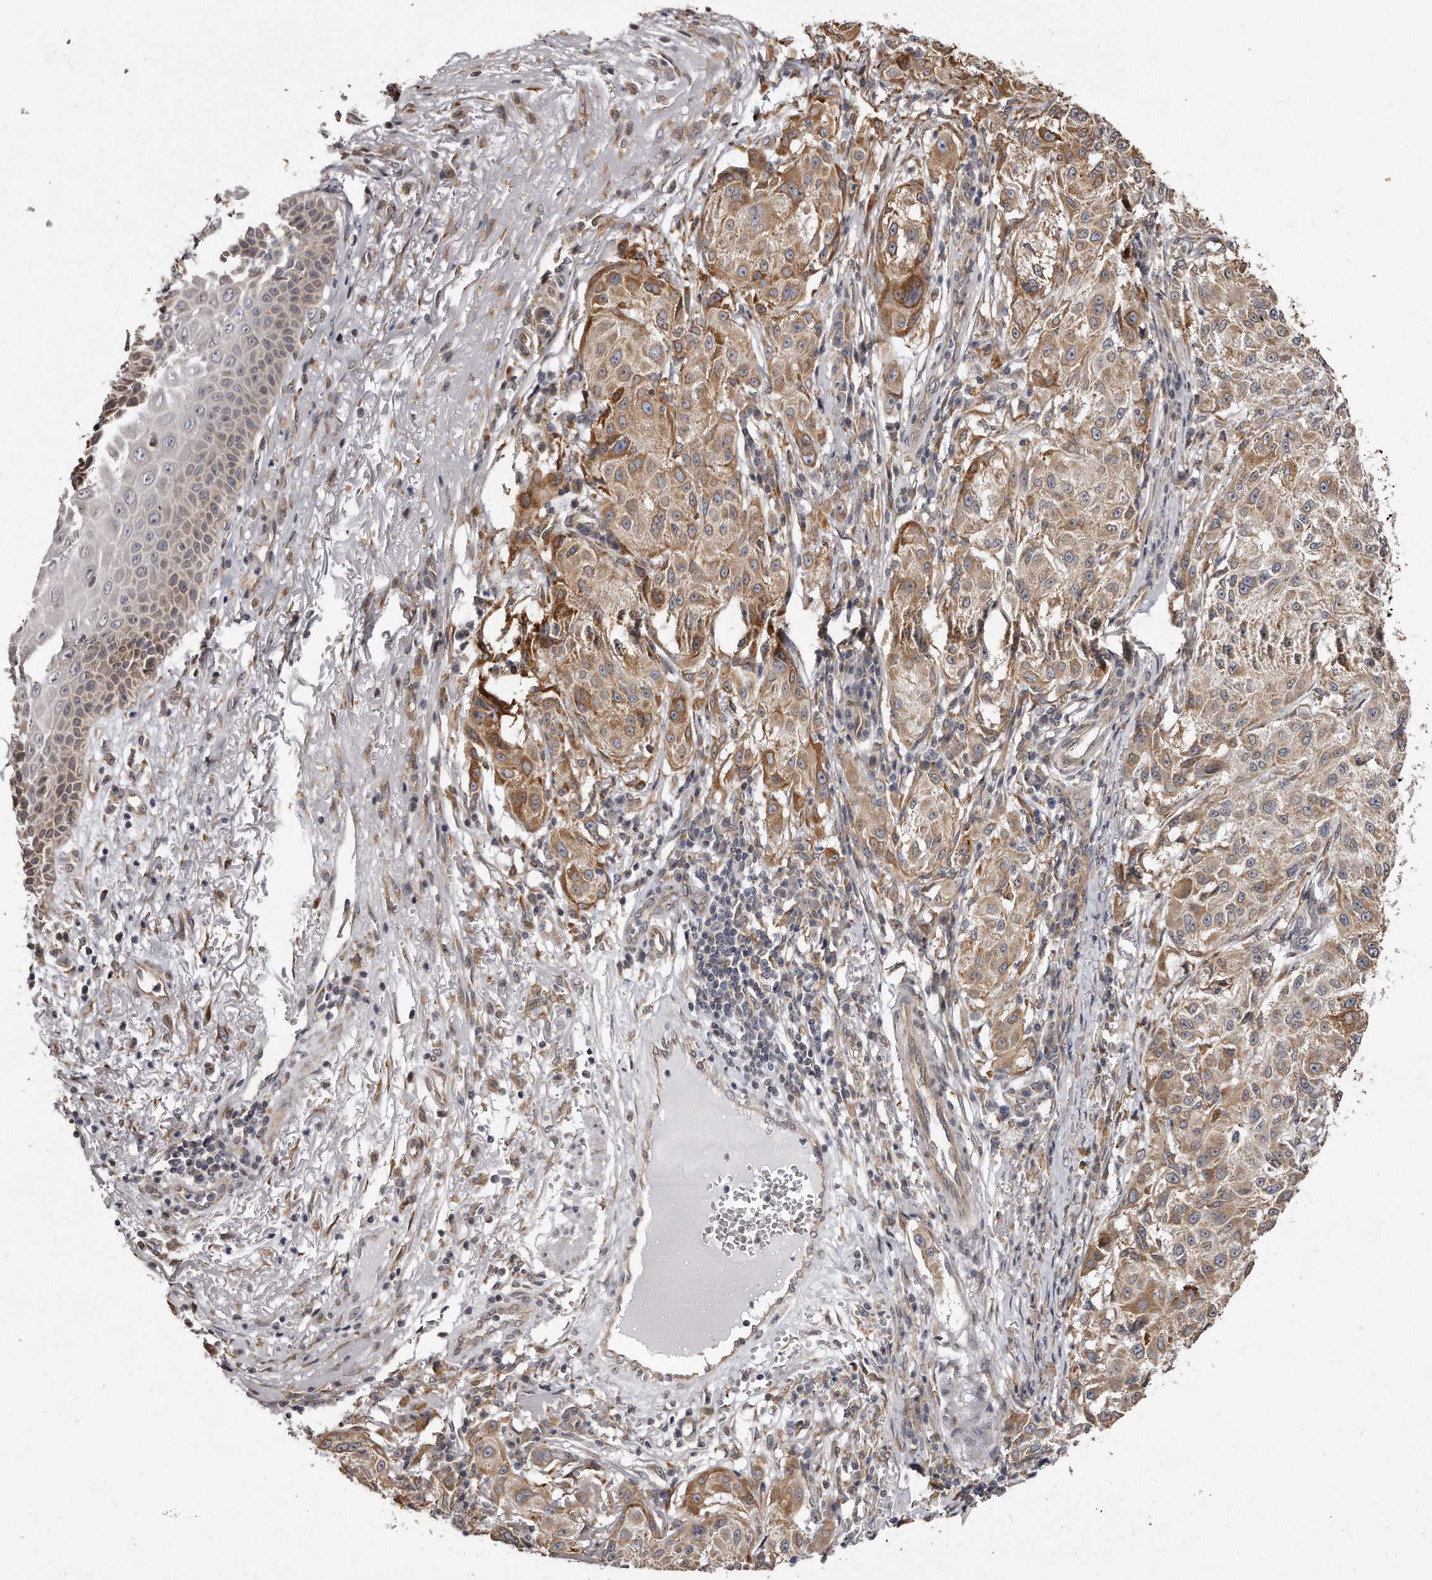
{"staining": {"intensity": "moderate", "quantity": ">75%", "location": "cytoplasmic/membranous"}, "tissue": "melanoma", "cell_type": "Tumor cells", "image_type": "cancer", "snomed": [{"axis": "morphology", "description": "Necrosis, NOS"}, {"axis": "morphology", "description": "Malignant melanoma, NOS"}, {"axis": "topography", "description": "Skin"}], "caption": "Melanoma stained with IHC exhibits moderate cytoplasmic/membranous positivity in approximately >75% of tumor cells. (Brightfield microscopy of DAB IHC at high magnification).", "gene": "TRAPPC14", "patient": {"sex": "female", "age": 87}}